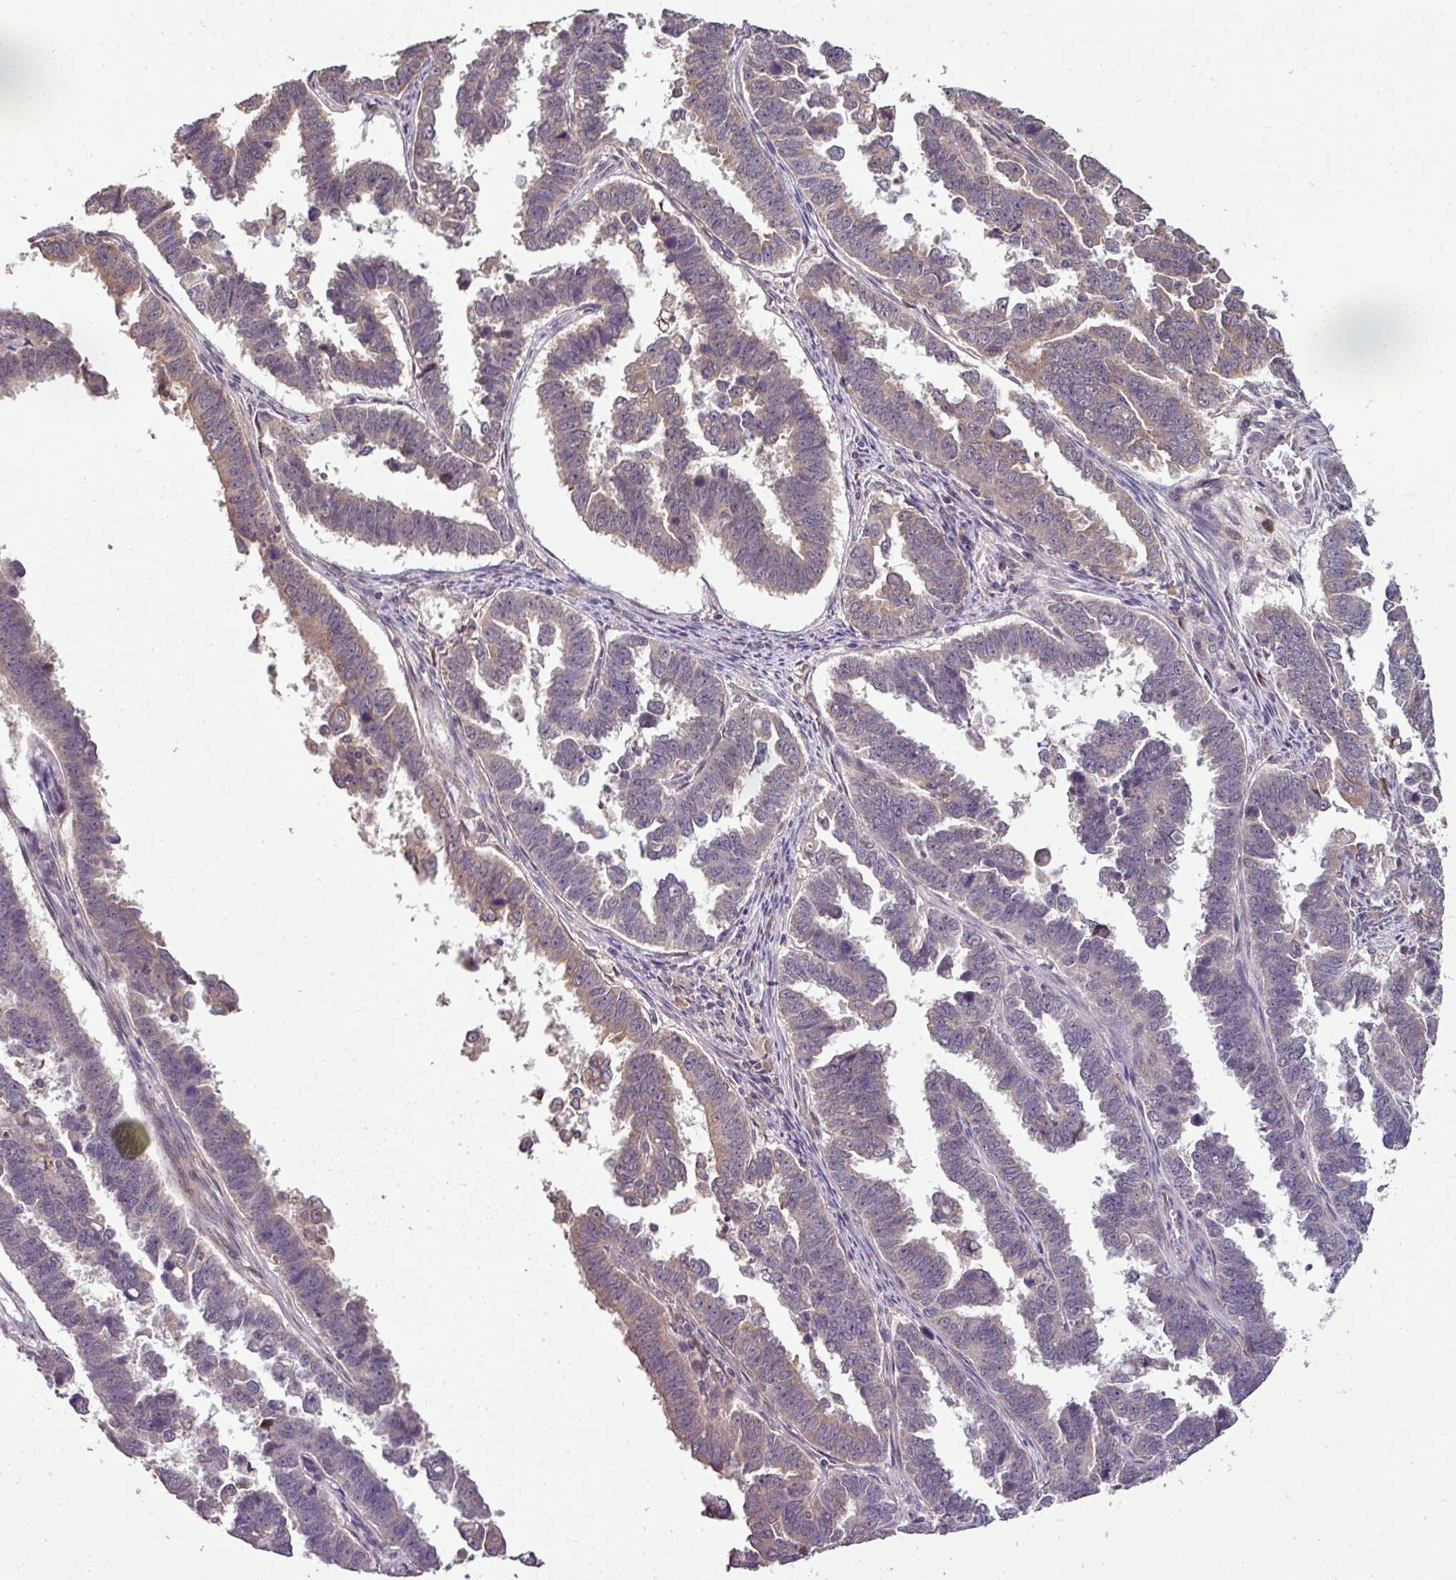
{"staining": {"intensity": "weak", "quantity": "25%-75%", "location": "cytoplasmic/membranous"}, "tissue": "endometrial cancer", "cell_type": "Tumor cells", "image_type": "cancer", "snomed": [{"axis": "morphology", "description": "Adenocarcinoma, NOS"}, {"axis": "topography", "description": "Endometrium"}], "caption": "Immunohistochemical staining of human endometrial cancer displays low levels of weak cytoplasmic/membranous staining in approximately 25%-75% of tumor cells. (brown staining indicates protein expression, while blue staining denotes nuclei).", "gene": "SPCS3", "patient": {"sex": "female", "age": 75}}